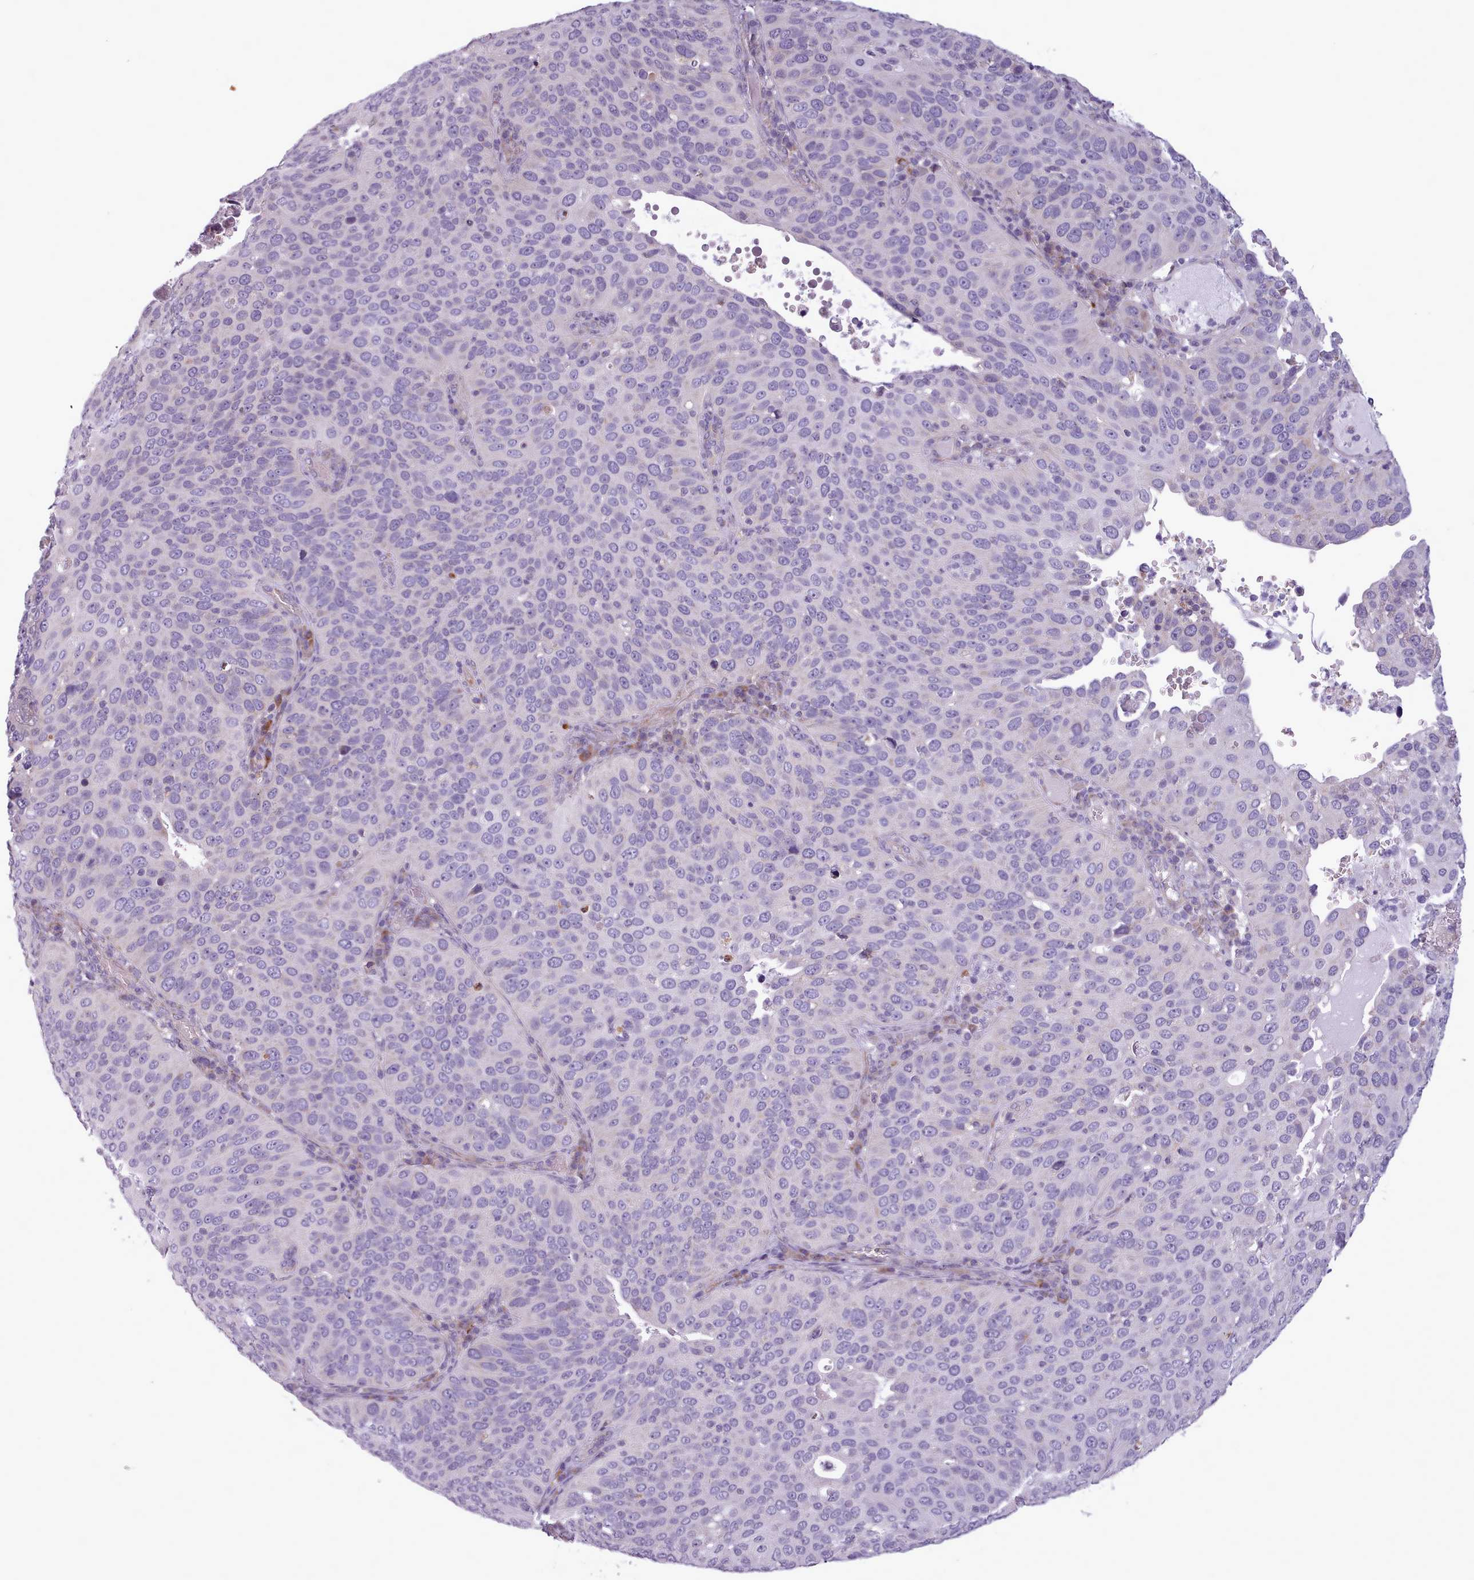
{"staining": {"intensity": "negative", "quantity": "none", "location": "none"}, "tissue": "cervical cancer", "cell_type": "Tumor cells", "image_type": "cancer", "snomed": [{"axis": "morphology", "description": "Squamous cell carcinoma, NOS"}, {"axis": "topography", "description": "Cervix"}], "caption": "Tumor cells show no significant positivity in cervical cancer.", "gene": "AVL9", "patient": {"sex": "female", "age": 36}}